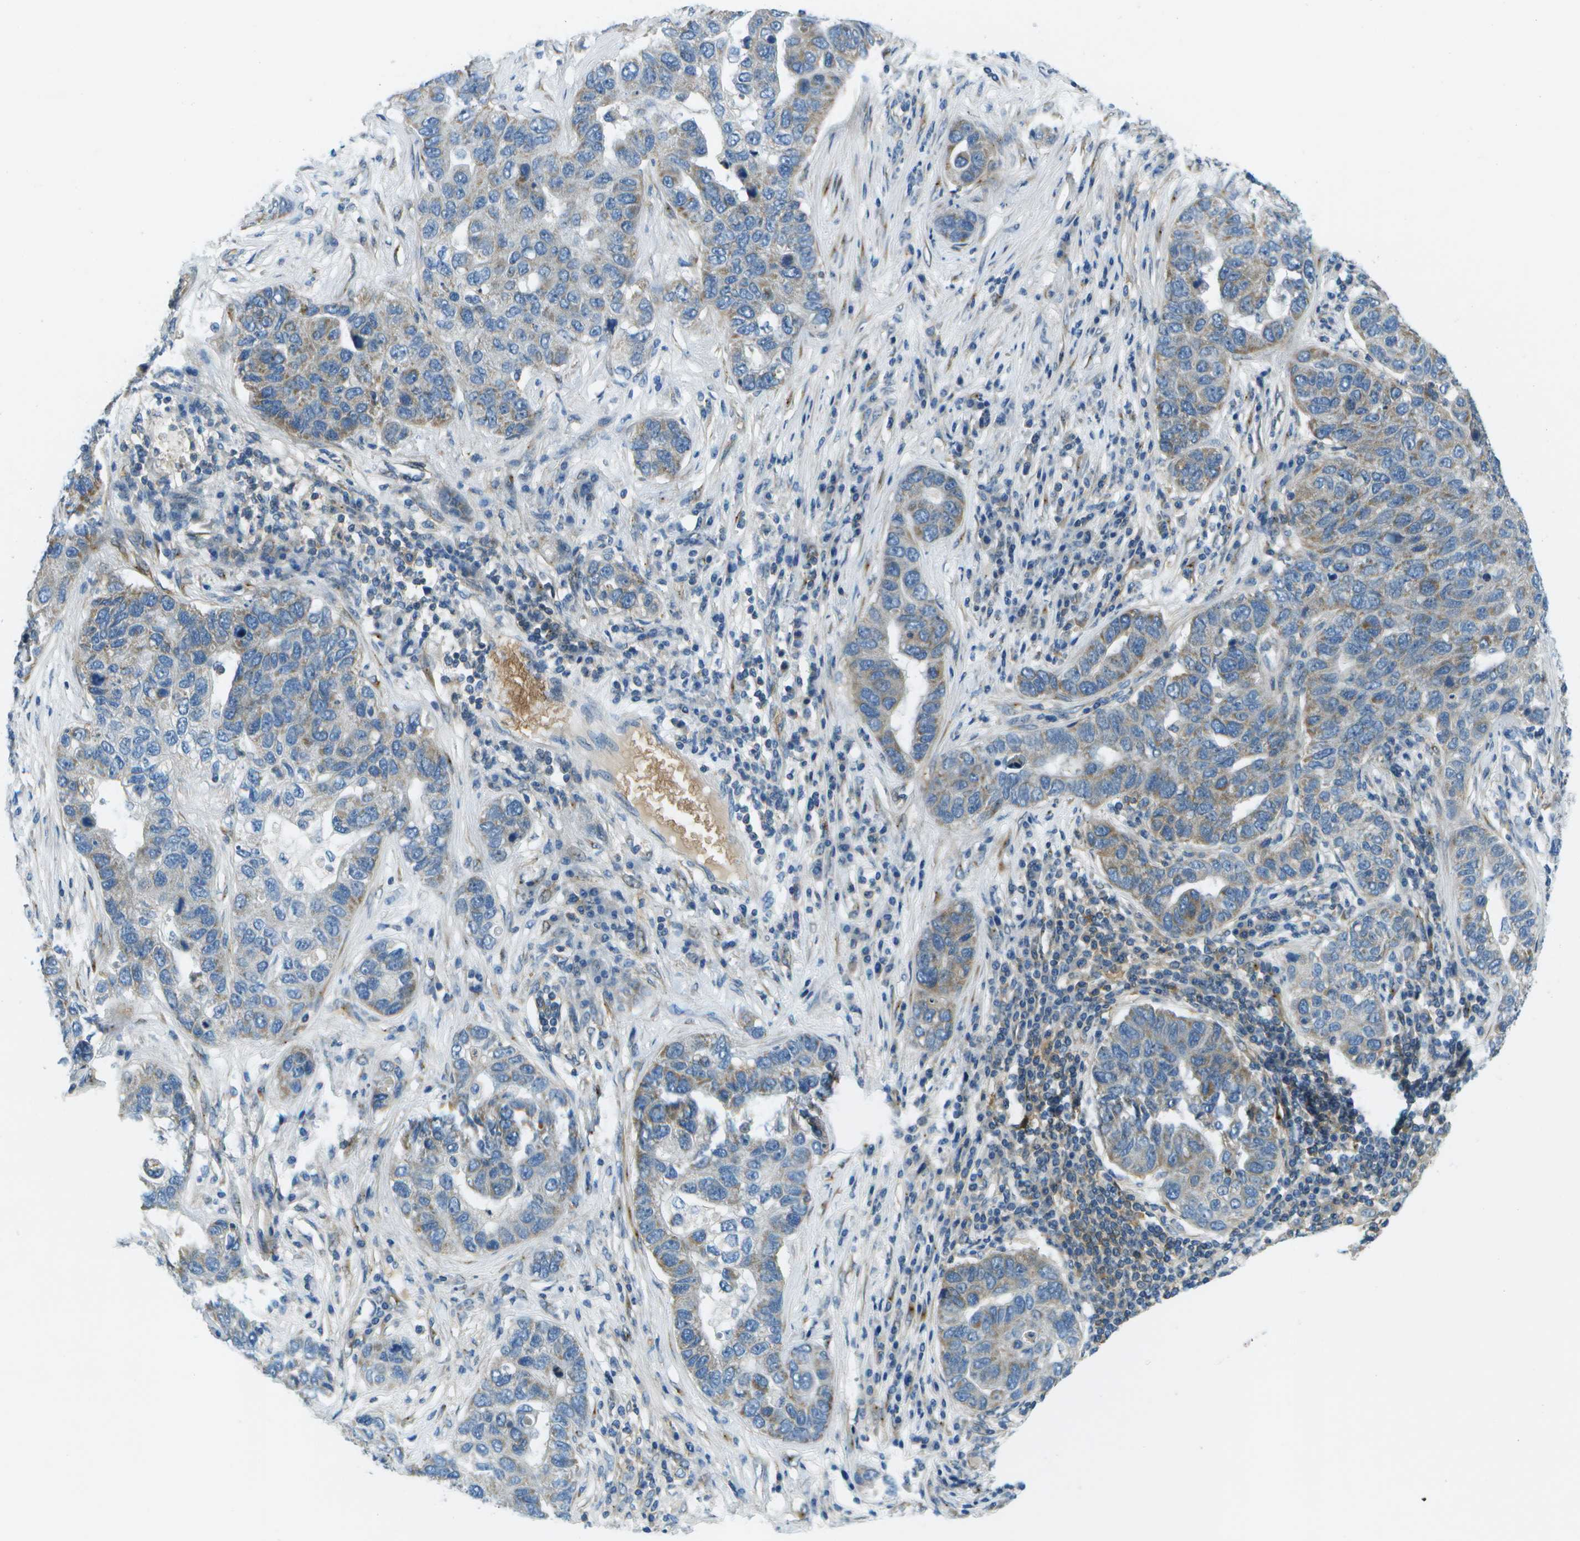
{"staining": {"intensity": "weak", "quantity": "25%-75%", "location": "cytoplasmic/membranous"}, "tissue": "pancreatic cancer", "cell_type": "Tumor cells", "image_type": "cancer", "snomed": [{"axis": "morphology", "description": "Adenocarcinoma, NOS"}, {"axis": "topography", "description": "Pancreas"}], "caption": "Brown immunohistochemical staining in human pancreatic cancer (adenocarcinoma) displays weak cytoplasmic/membranous positivity in about 25%-75% of tumor cells.", "gene": "CTIF", "patient": {"sex": "female", "age": 61}}